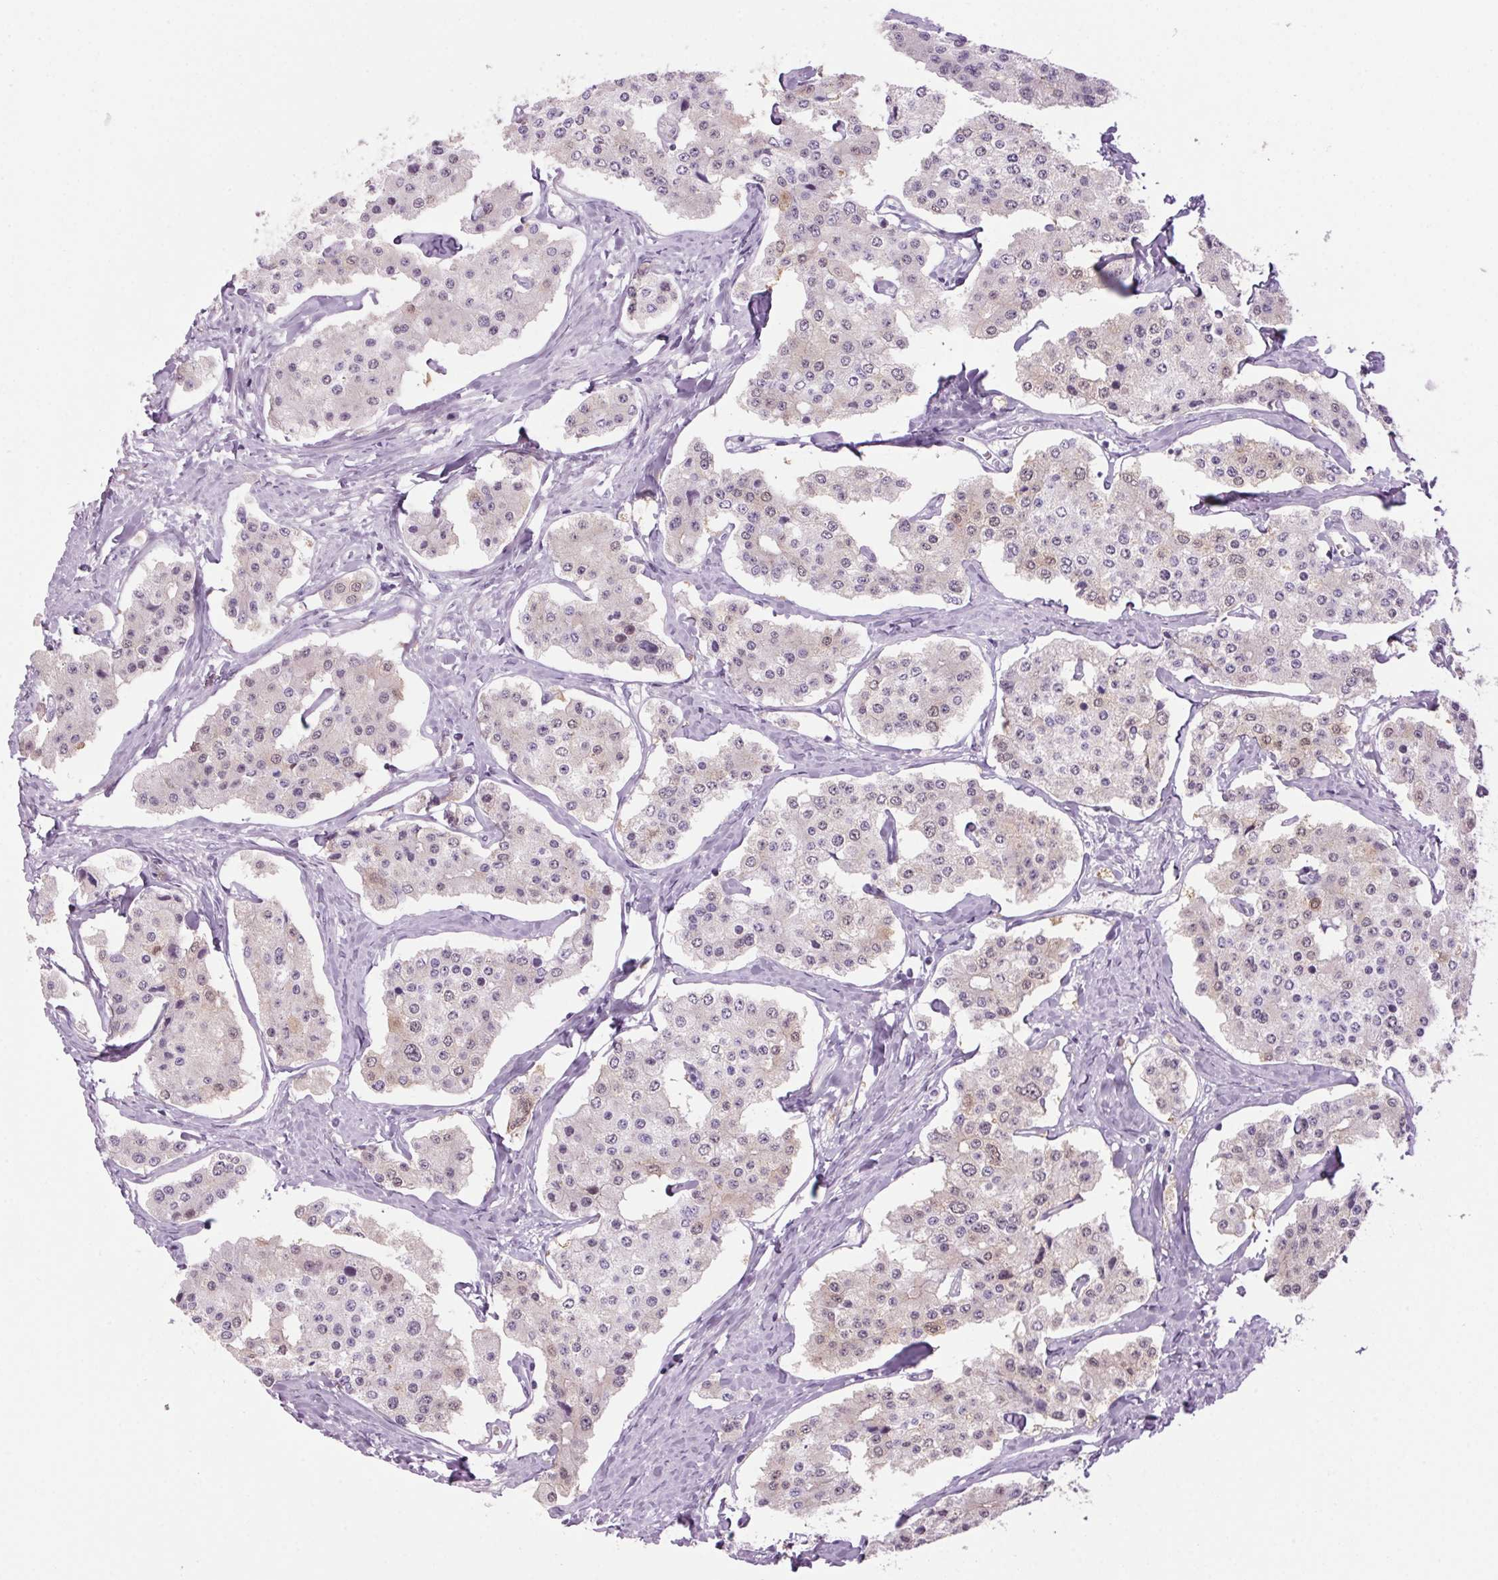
{"staining": {"intensity": "weak", "quantity": "<25%", "location": "cytoplasmic/membranous,nuclear"}, "tissue": "carcinoid", "cell_type": "Tumor cells", "image_type": "cancer", "snomed": [{"axis": "morphology", "description": "Carcinoid, malignant, NOS"}, {"axis": "topography", "description": "Small intestine"}], "caption": "Immunohistochemical staining of human carcinoid reveals no significant expression in tumor cells.", "gene": "PPP1R1A", "patient": {"sex": "female", "age": 65}}